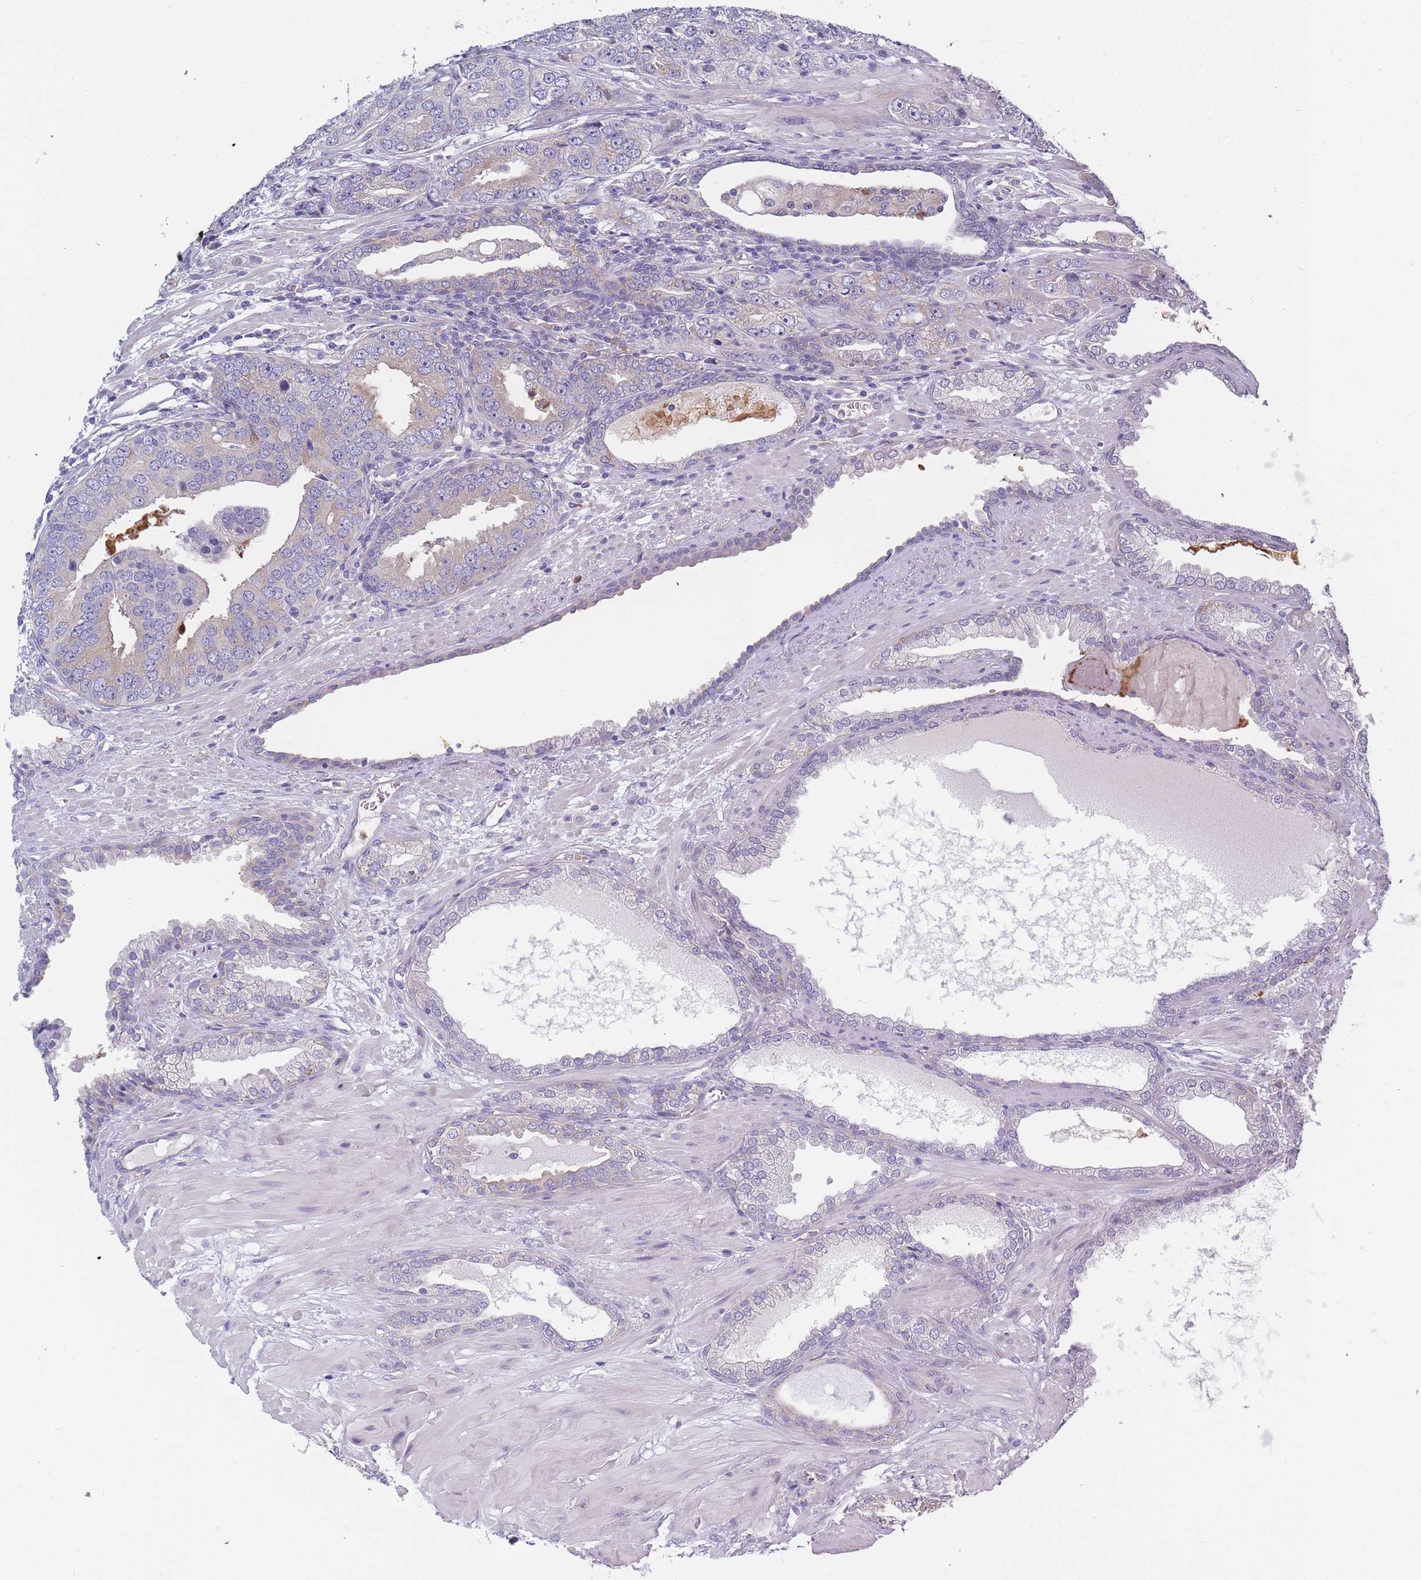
{"staining": {"intensity": "weak", "quantity": "<25%", "location": "cytoplasmic/membranous"}, "tissue": "prostate cancer", "cell_type": "Tumor cells", "image_type": "cancer", "snomed": [{"axis": "morphology", "description": "Adenocarcinoma, High grade"}, {"axis": "topography", "description": "Prostate"}], "caption": "Immunohistochemical staining of human prostate cancer displays no significant expression in tumor cells.", "gene": "NDUFAF6", "patient": {"sex": "male", "age": 71}}